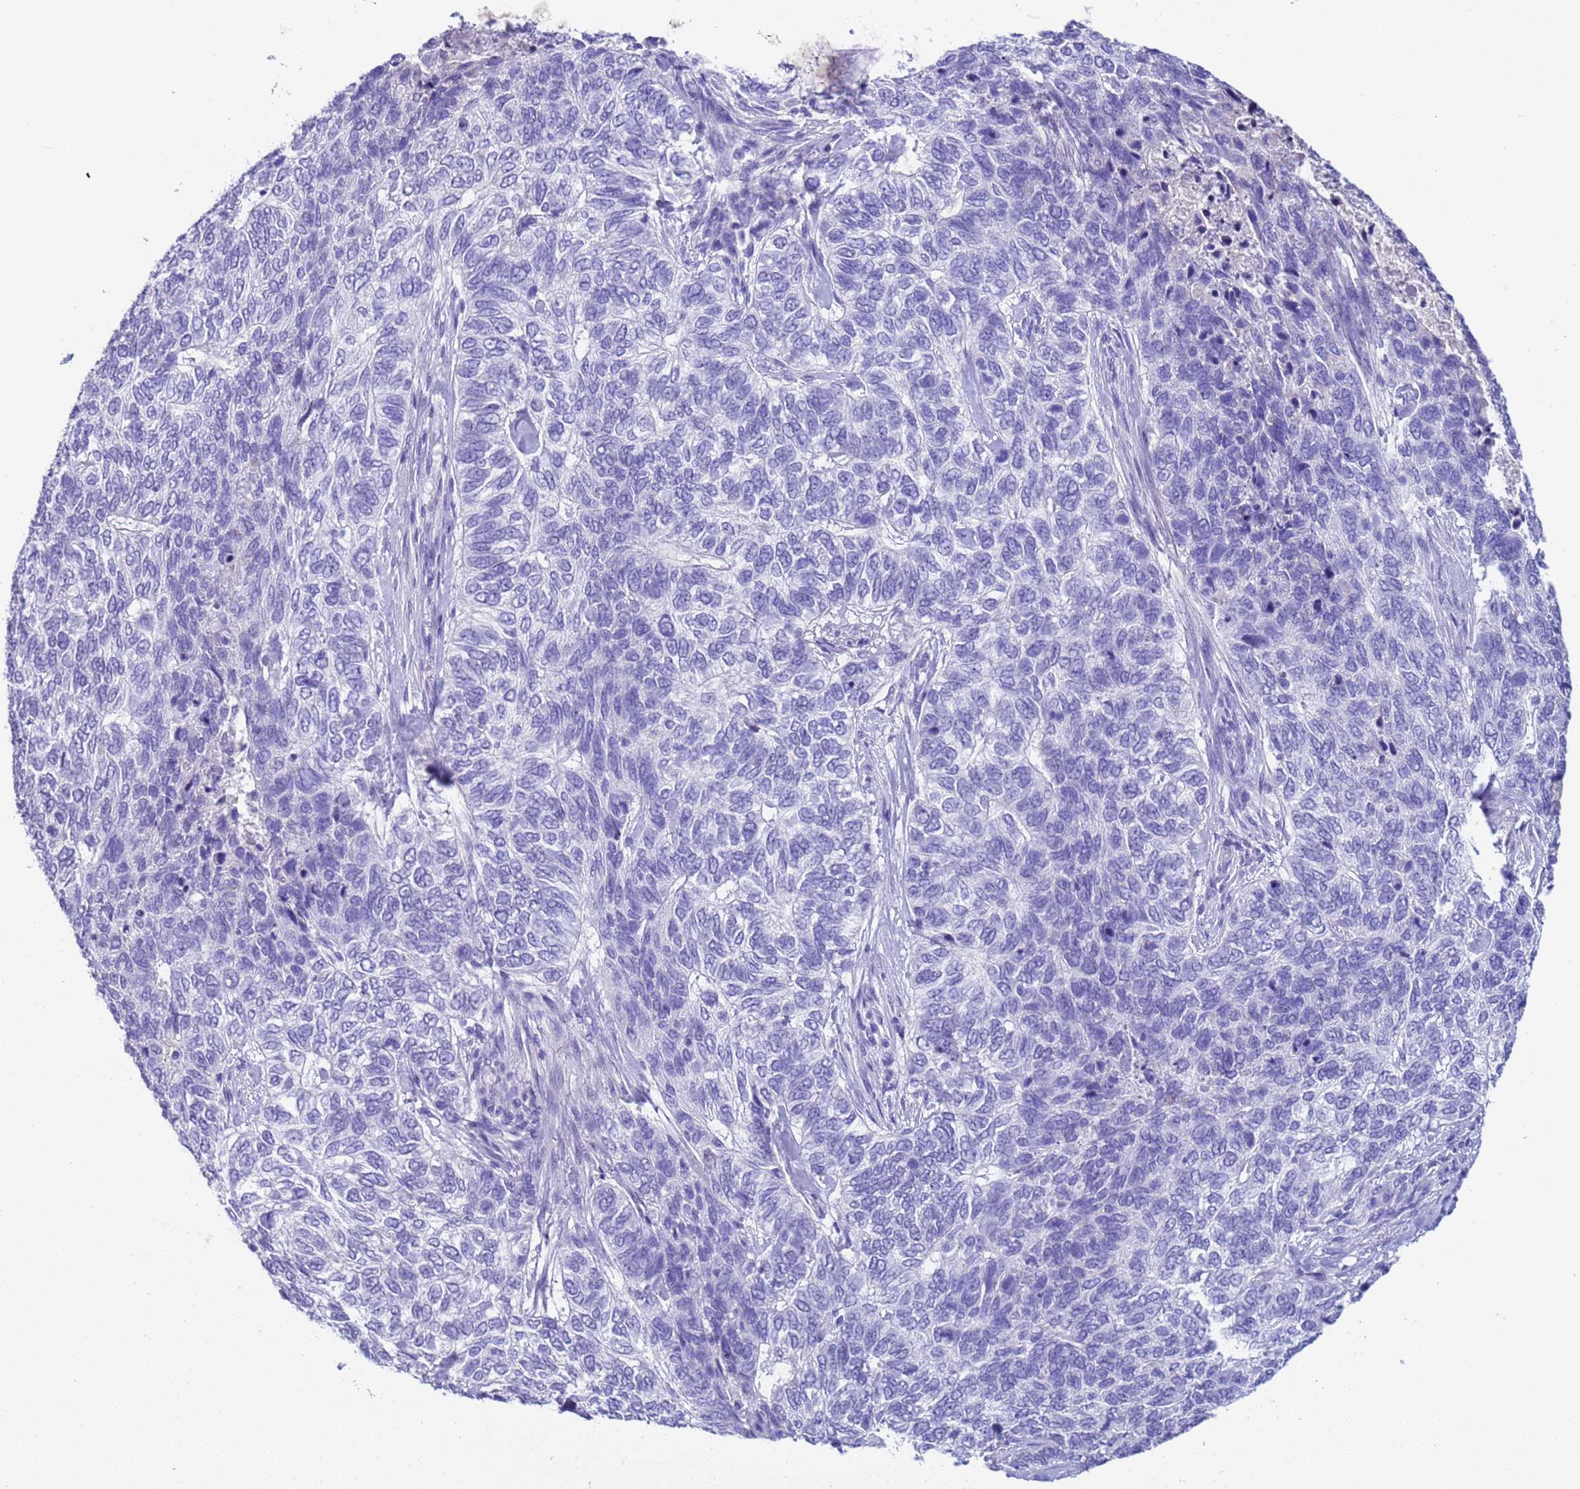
{"staining": {"intensity": "negative", "quantity": "none", "location": "none"}, "tissue": "skin cancer", "cell_type": "Tumor cells", "image_type": "cancer", "snomed": [{"axis": "morphology", "description": "Basal cell carcinoma"}, {"axis": "topography", "description": "Skin"}], "caption": "This is an immunohistochemistry (IHC) image of skin cancer. There is no expression in tumor cells.", "gene": "CKM", "patient": {"sex": "female", "age": 65}}